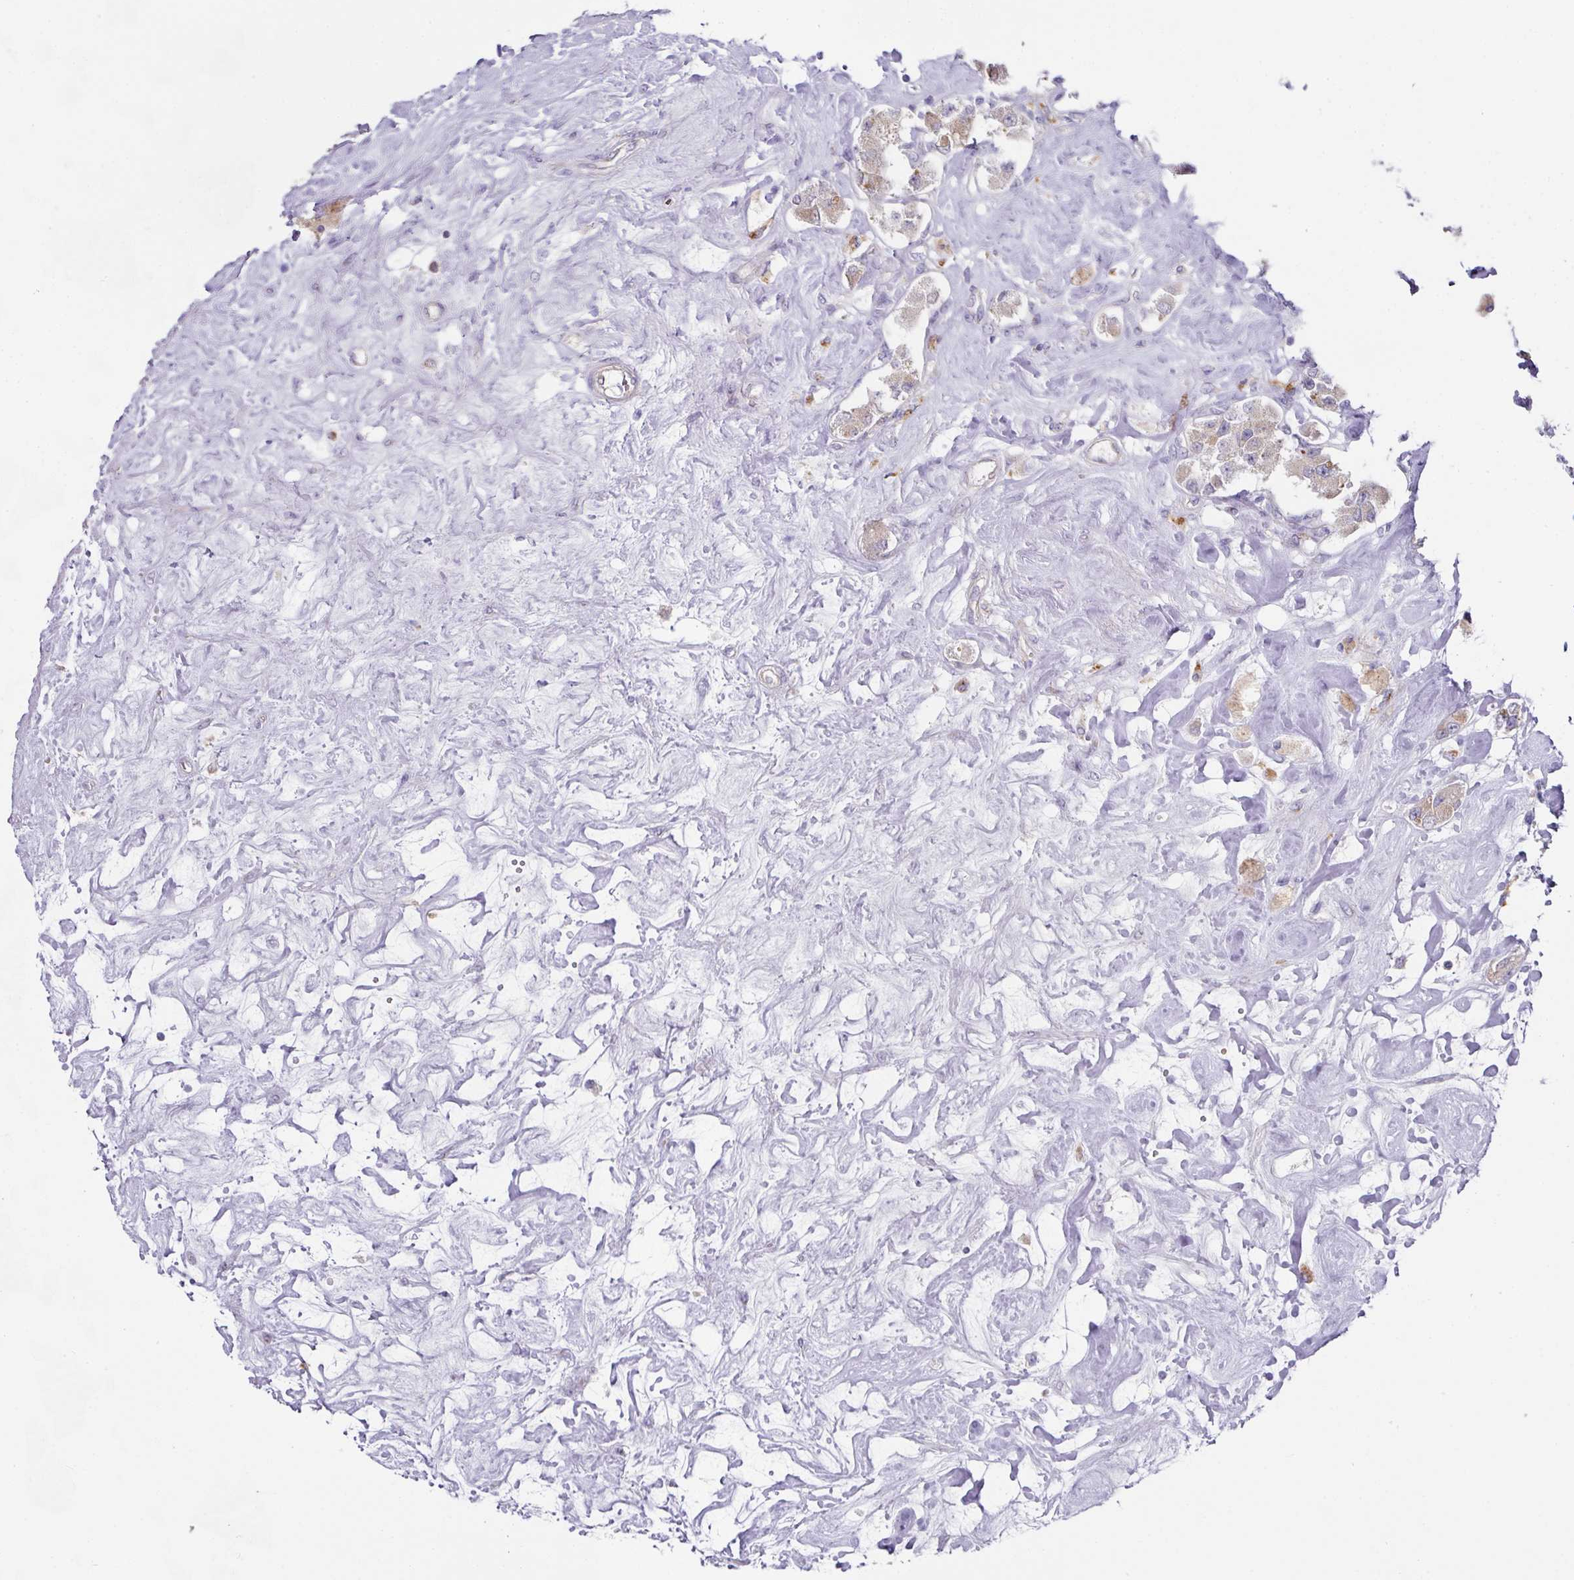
{"staining": {"intensity": "weak", "quantity": "<25%", "location": "cytoplasmic/membranous"}, "tissue": "carcinoid", "cell_type": "Tumor cells", "image_type": "cancer", "snomed": [{"axis": "morphology", "description": "Carcinoid, malignant, NOS"}, {"axis": "topography", "description": "Pancreas"}], "caption": "Carcinoid was stained to show a protein in brown. There is no significant staining in tumor cells.", "gene": "TARM1", "patient": {"sex": "male", "age": 41}}